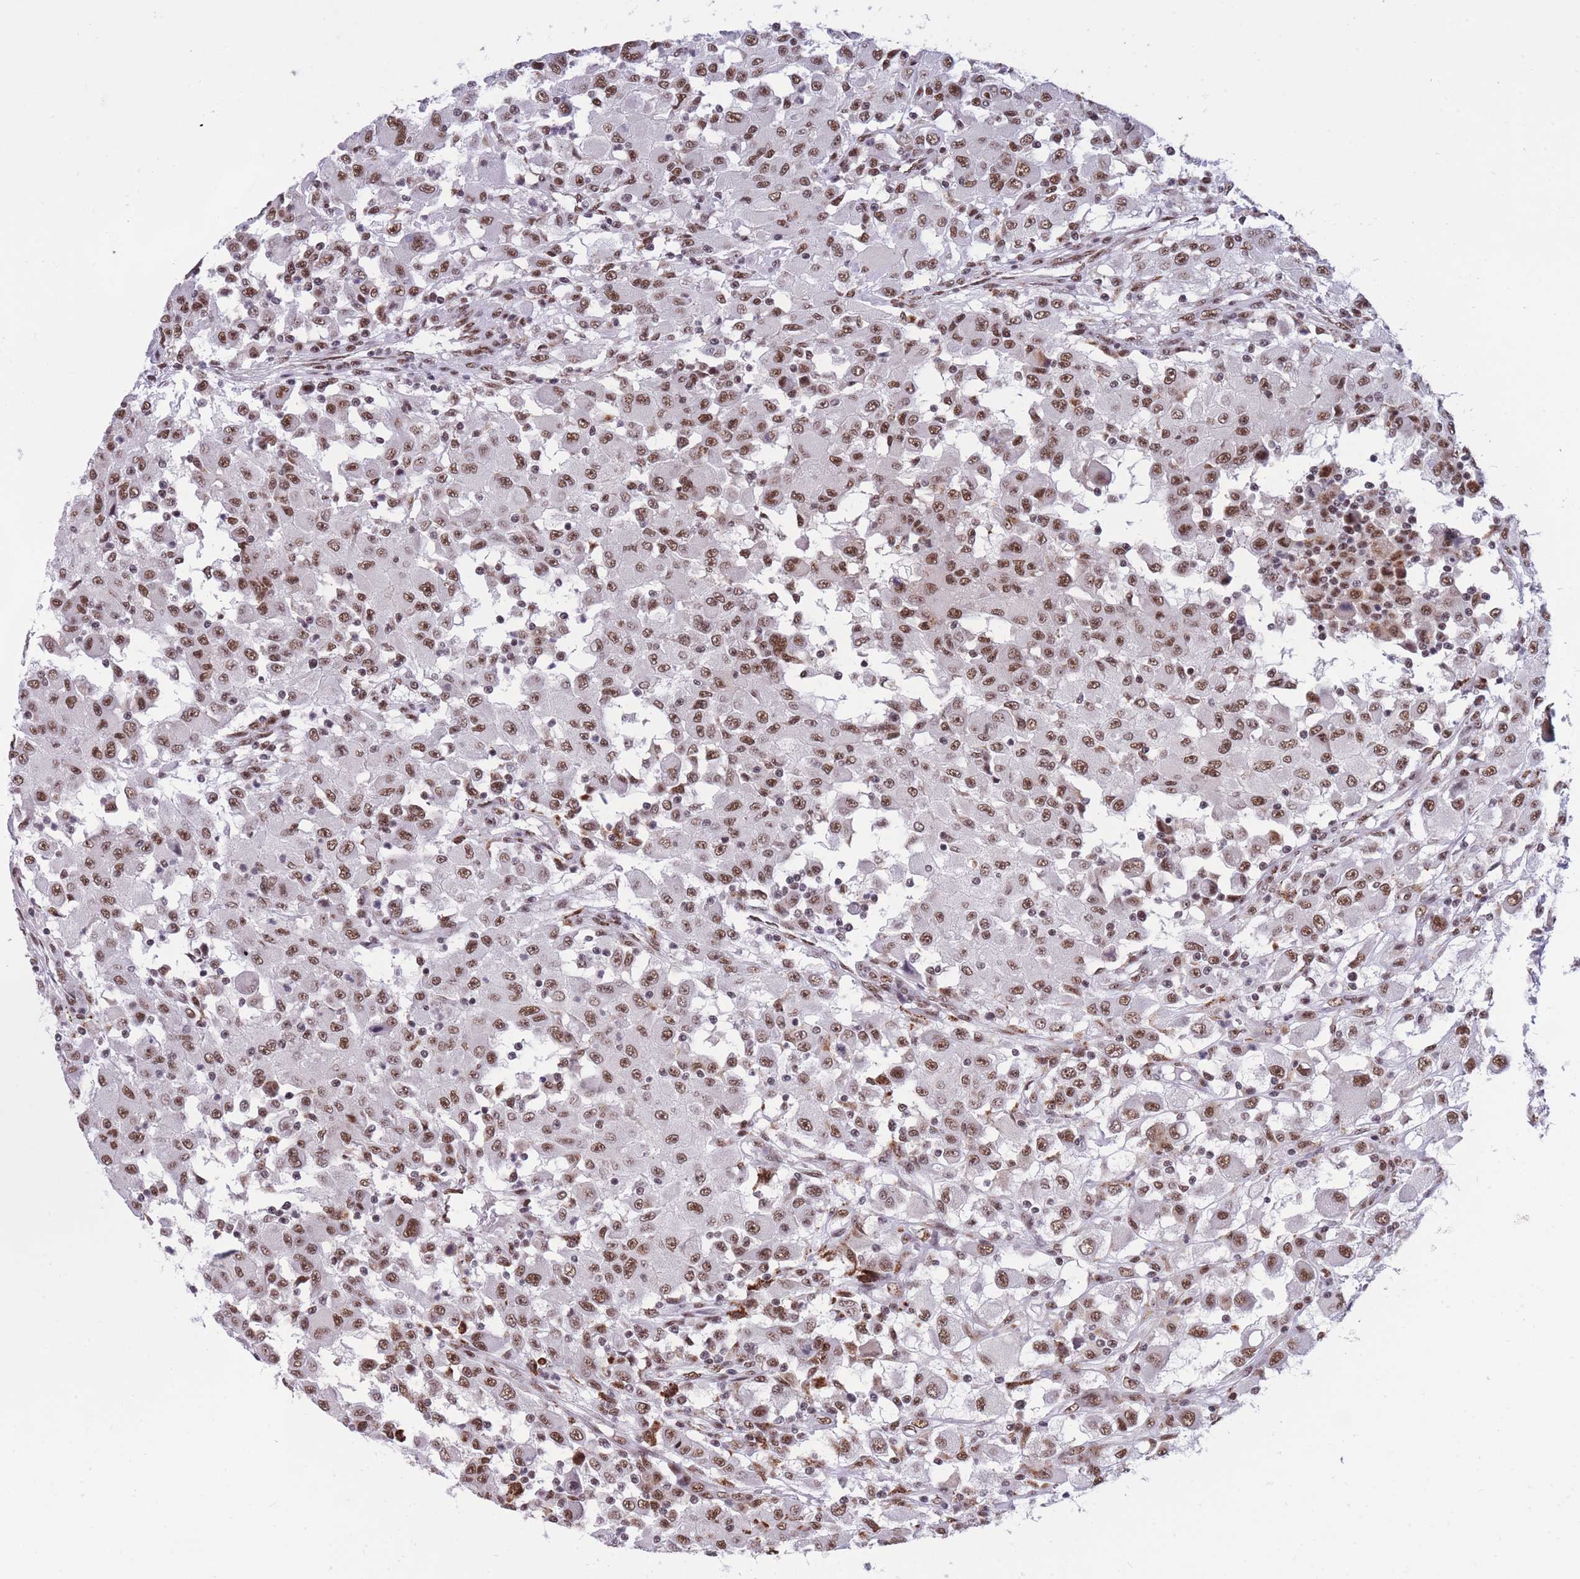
{"staining": {"intensity": "moderate", "quantity": ">75%", "location": "nuclear"}, "tissue": "renal cancer", "cell_type": "Tumor cells", "image_type": "cancer", "snomed": [{"axis": "morphology", "description": "Adenocarcinoma, NOS"}, {"axis": "topography", "description": "Kidney"}], "caption": "About >75% of tumor cells in renal cancer exhibit moderate nuclear protein positivity as visualized by brown immunohistochemical staining.", "gene": "PRPF19", "patient": {"sex": "female", "age": 67}}